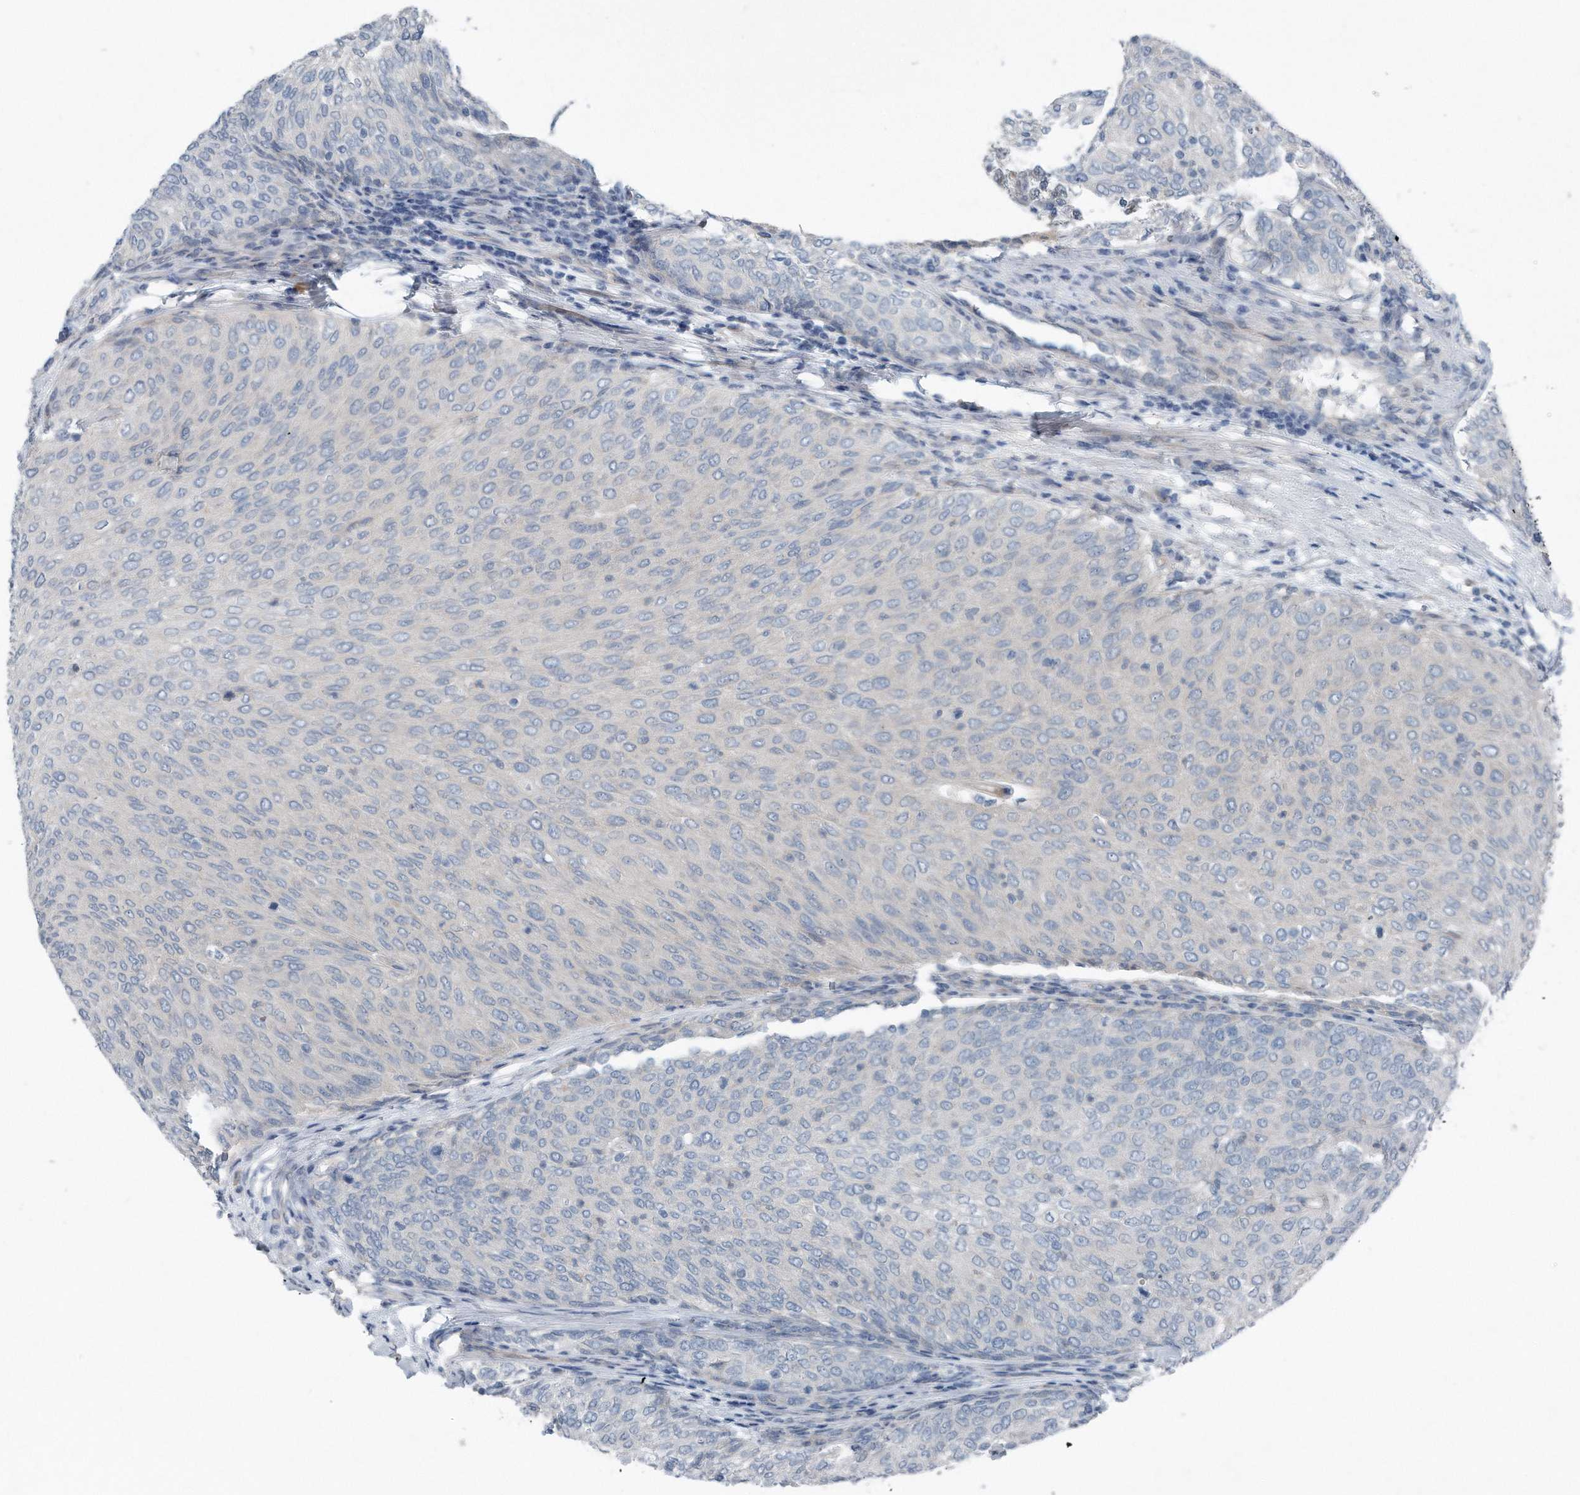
{"staining": {"intensity": "negative", "quantity": "none", "location": "none"}, "tissue": "urothelial cancer", "cell_type": "Tumor cells", "image_type": "cancer", "snomed": [{"axis": "morphology", "description": "Urothelial carcinoma, Low grade"}, {"axis": "topography", "description": "Urinary bladder"}], "caption": "Photomicrograph shows no significant protein staining in tumor cells of urothelial cancer.", "gene": "YRDC", "patient": {"sex": "female", "age": 79}}